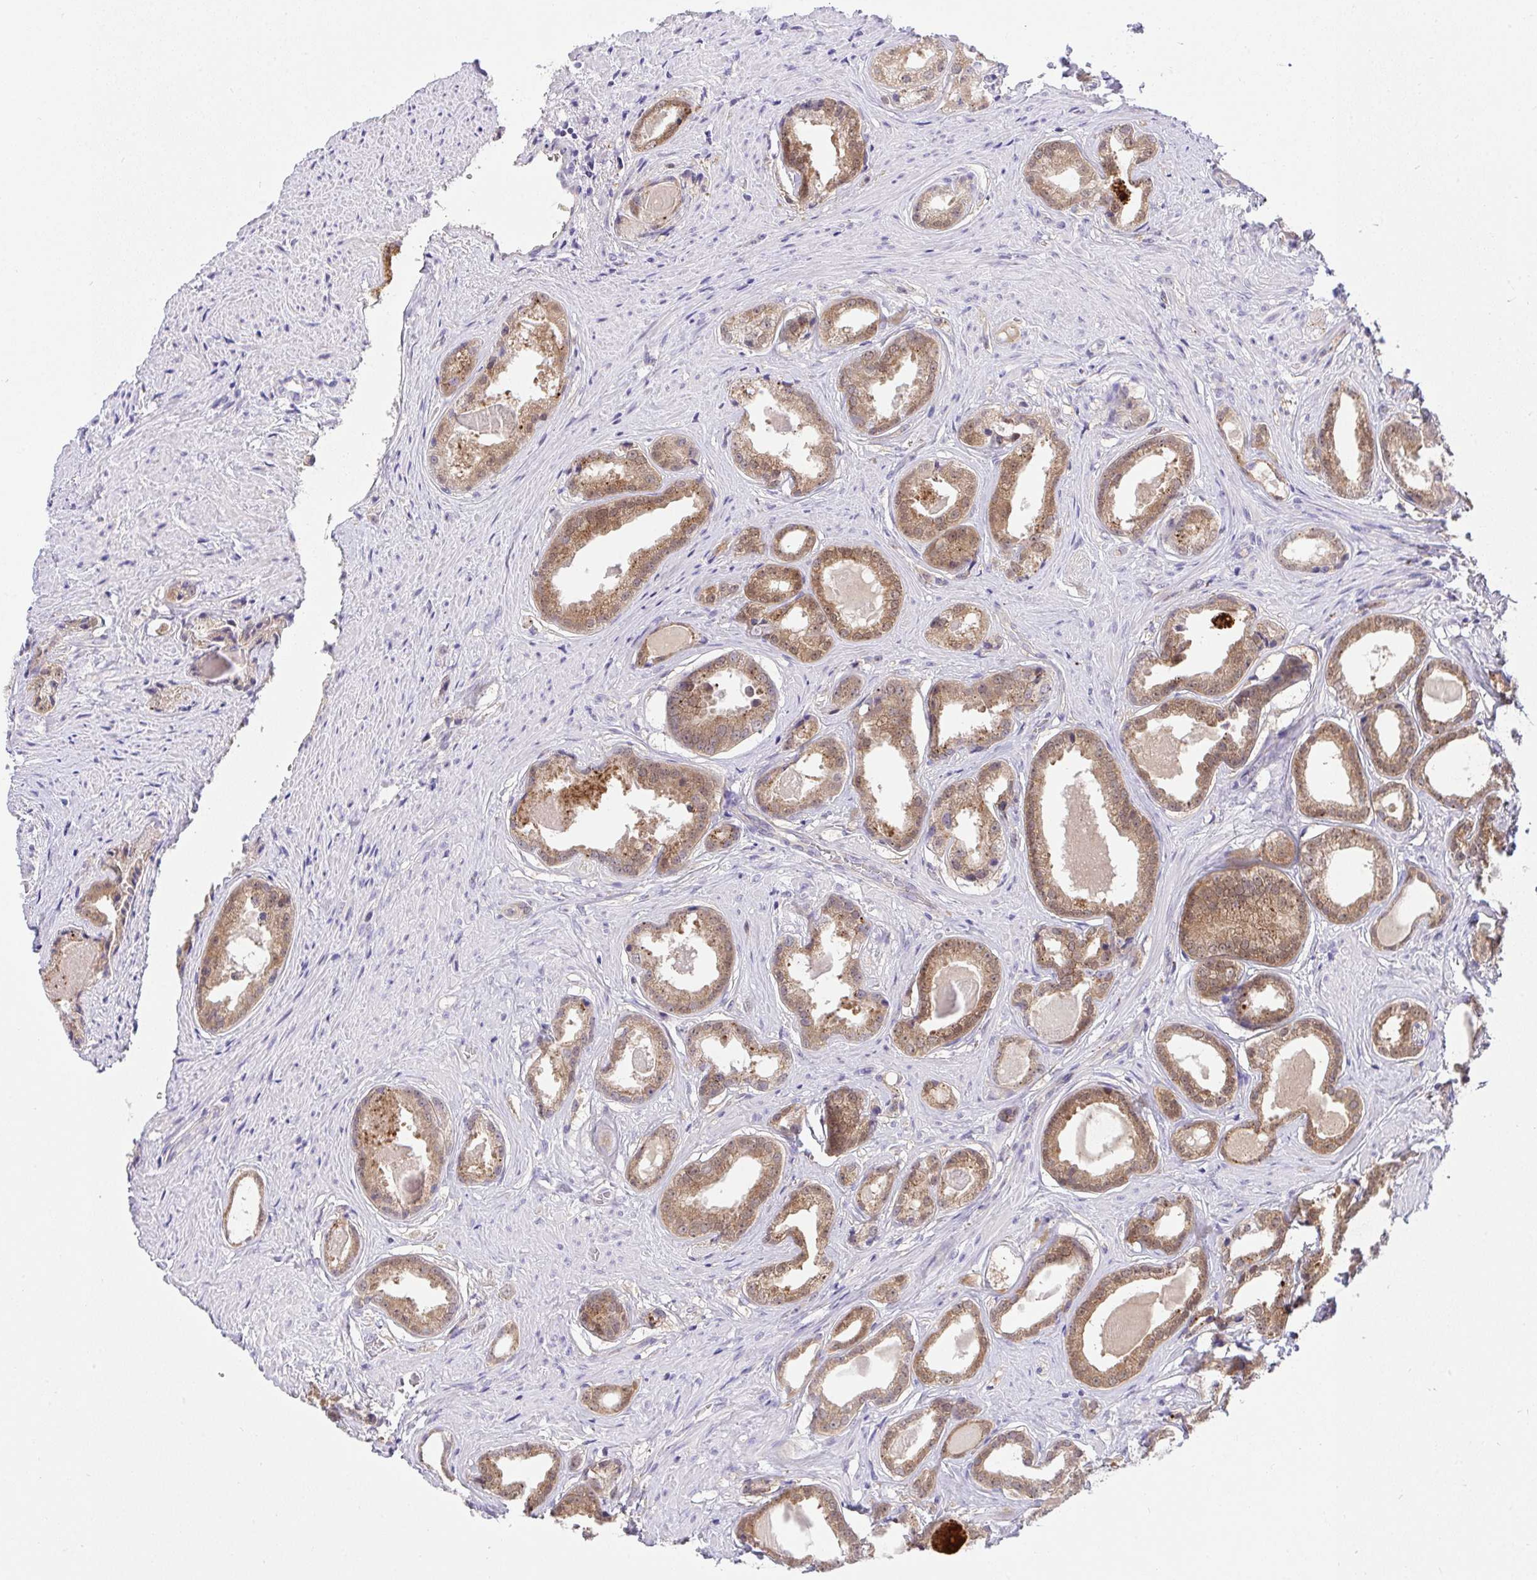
{"staining": {"intensity": "moderate", "quantity": ">75%", "location": "cytoplasmic/membranous,nuclear"}, "tissue": "prostate cancer", "cell_type": "Tumor cells", "image_type": "cancer", "snomed": [{"axis": "morphology", "description": "Adenocarcinoma, Low grade"}, {"axis": "topography", "description": "Prostate"}], "caption": "Moderate cytoplasmic/membranous and nuclear protein expression is appreciated in about >75% of tumor cells in prostate cancer. The protein of interest is stained brown, and the nuclei are stained in blue (DAB IHC with brightfield microscopy, high magnification).", "gene": "HOXD12", "patient": {"sex": "male", "age": 65}}